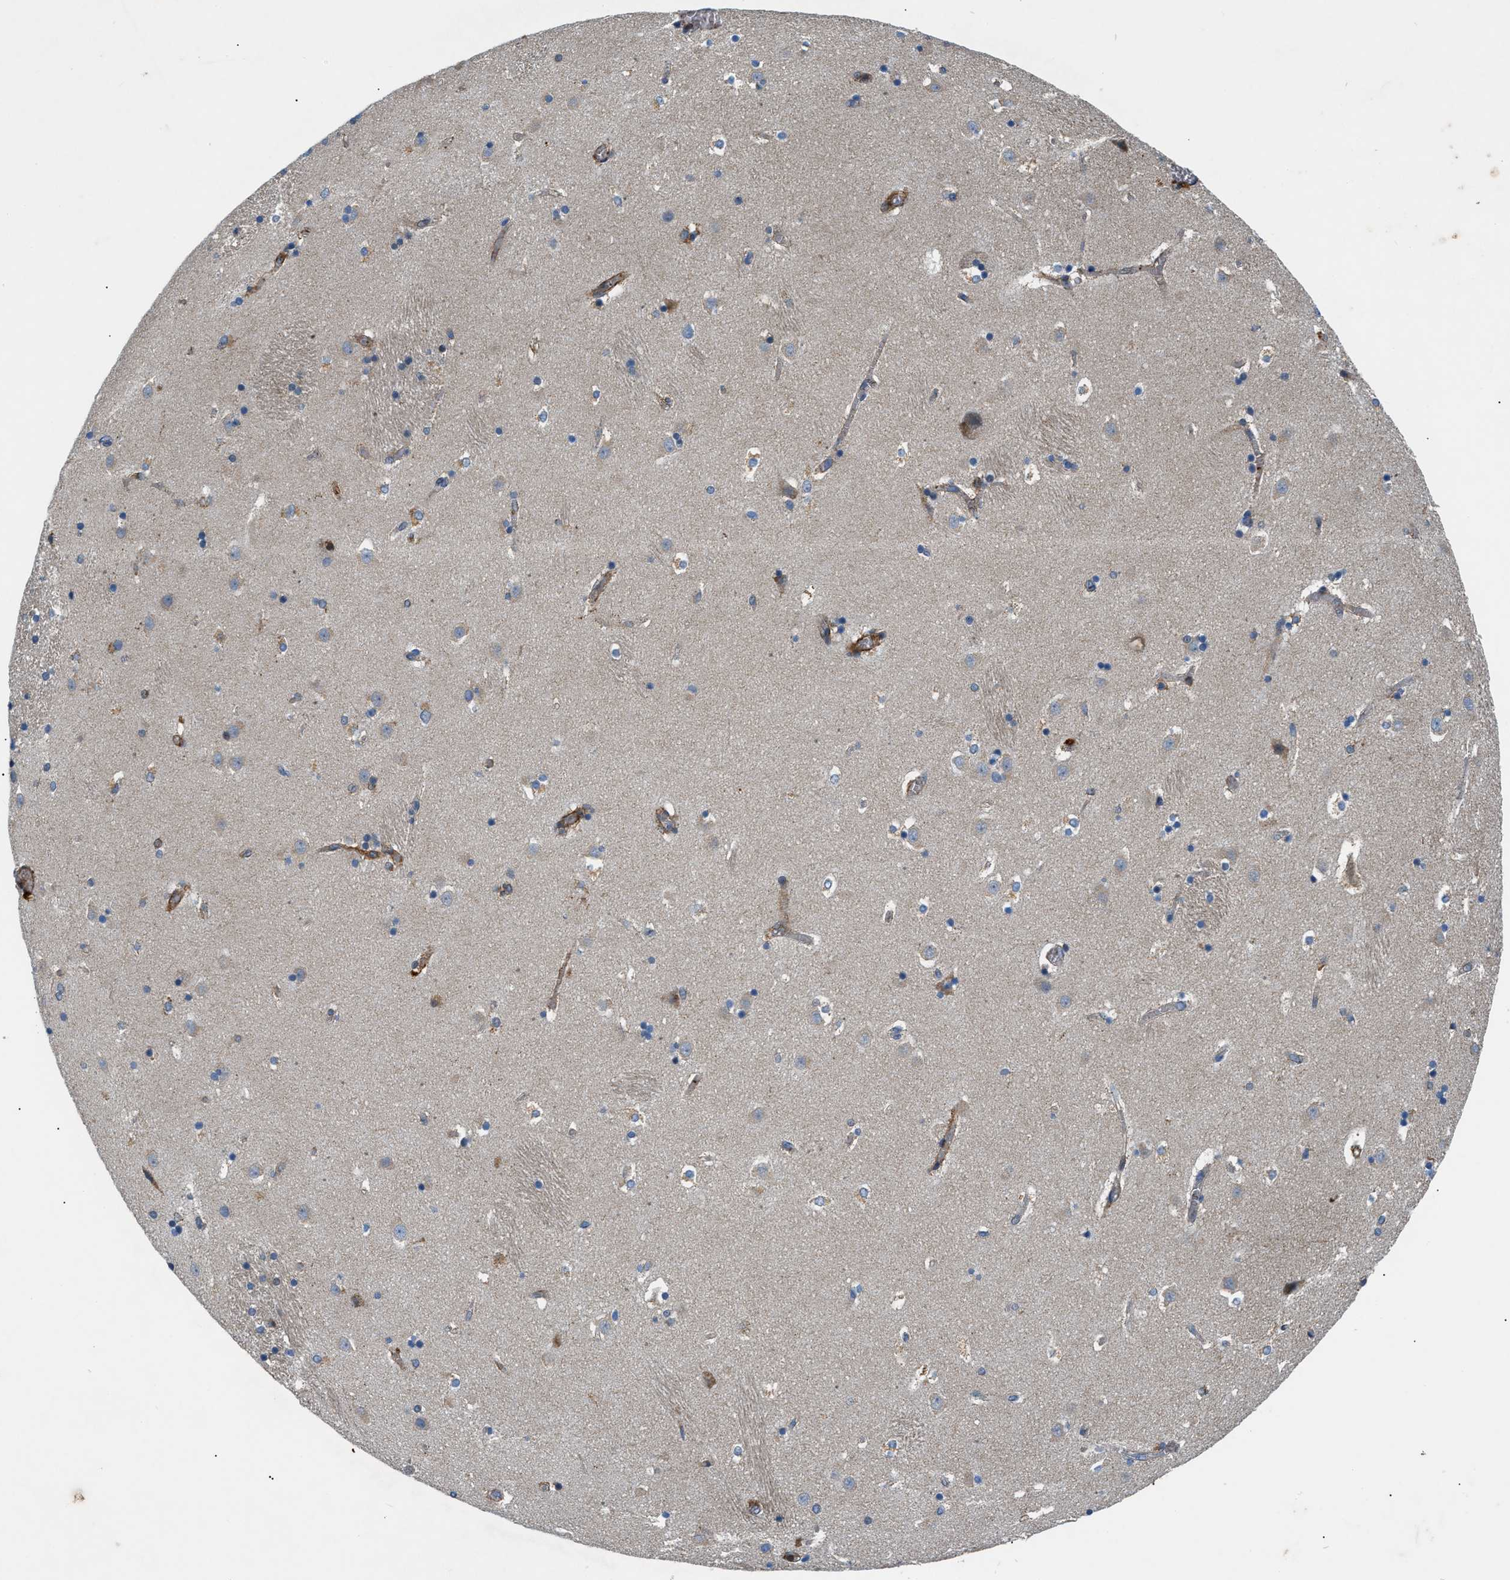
{"staining": {"intensity": "weak", "quantity": "<25%", "location": "cytoplasmic/membranous"}, "tissue": "caudate", "cell_type": "Glial cells", "image_type": "normal", "snomed": [{"axis": "morphology", "description": "Normal tissue, NOS"}, {"axis": "topography", "description": "Lateral ventricle wall"}], "caption": "The histopathology image demonstrates no significant expression in glial cells of caudate. (Stains: DAB IHC with hematoxylin counter stain, Microscopy: brightfield microscopy at high magnification).", "gene": "DHODH", "patient": {"sex": "male", "age": 45}}